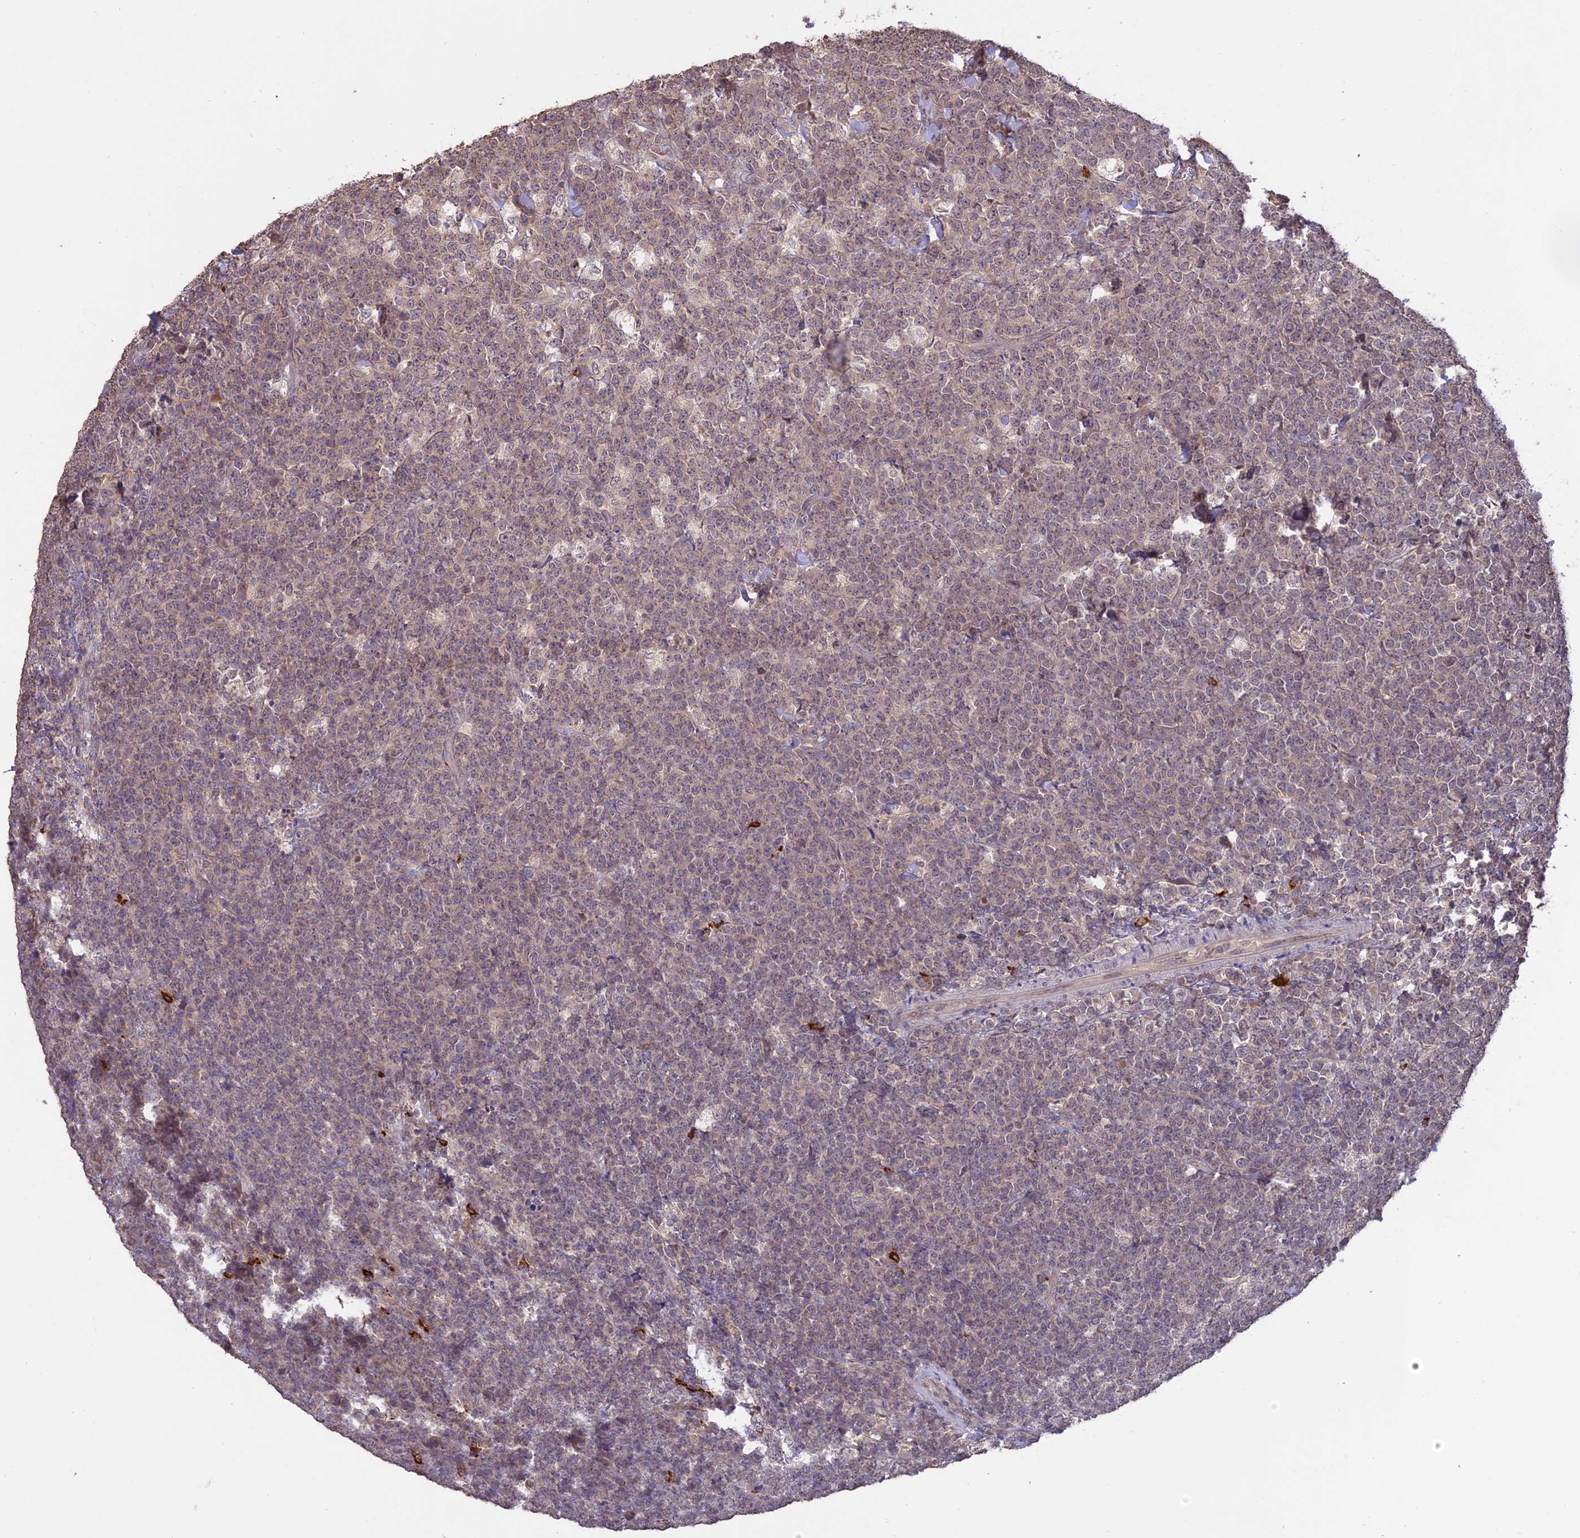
{"staining": {"intensity": "negative", "quantity": "none", "location": "none"}, "tissue": "lymphoma", "cell_type": "Tumor cells", "image_type": "cancer", "snomed": [{"axis": "morphology", "description": "Malignant lymphoma, non-Hodgkin's type, High grade"}, {"axis": "topography", "description": "Small intestine"}], "caption": "Tumor cells are negative for brown protein staining in high-grade malignant lymphoma, non-Hodgkin's type.", "gene": "TIGD7", "patient": {"sex": "male", "age": 8}}